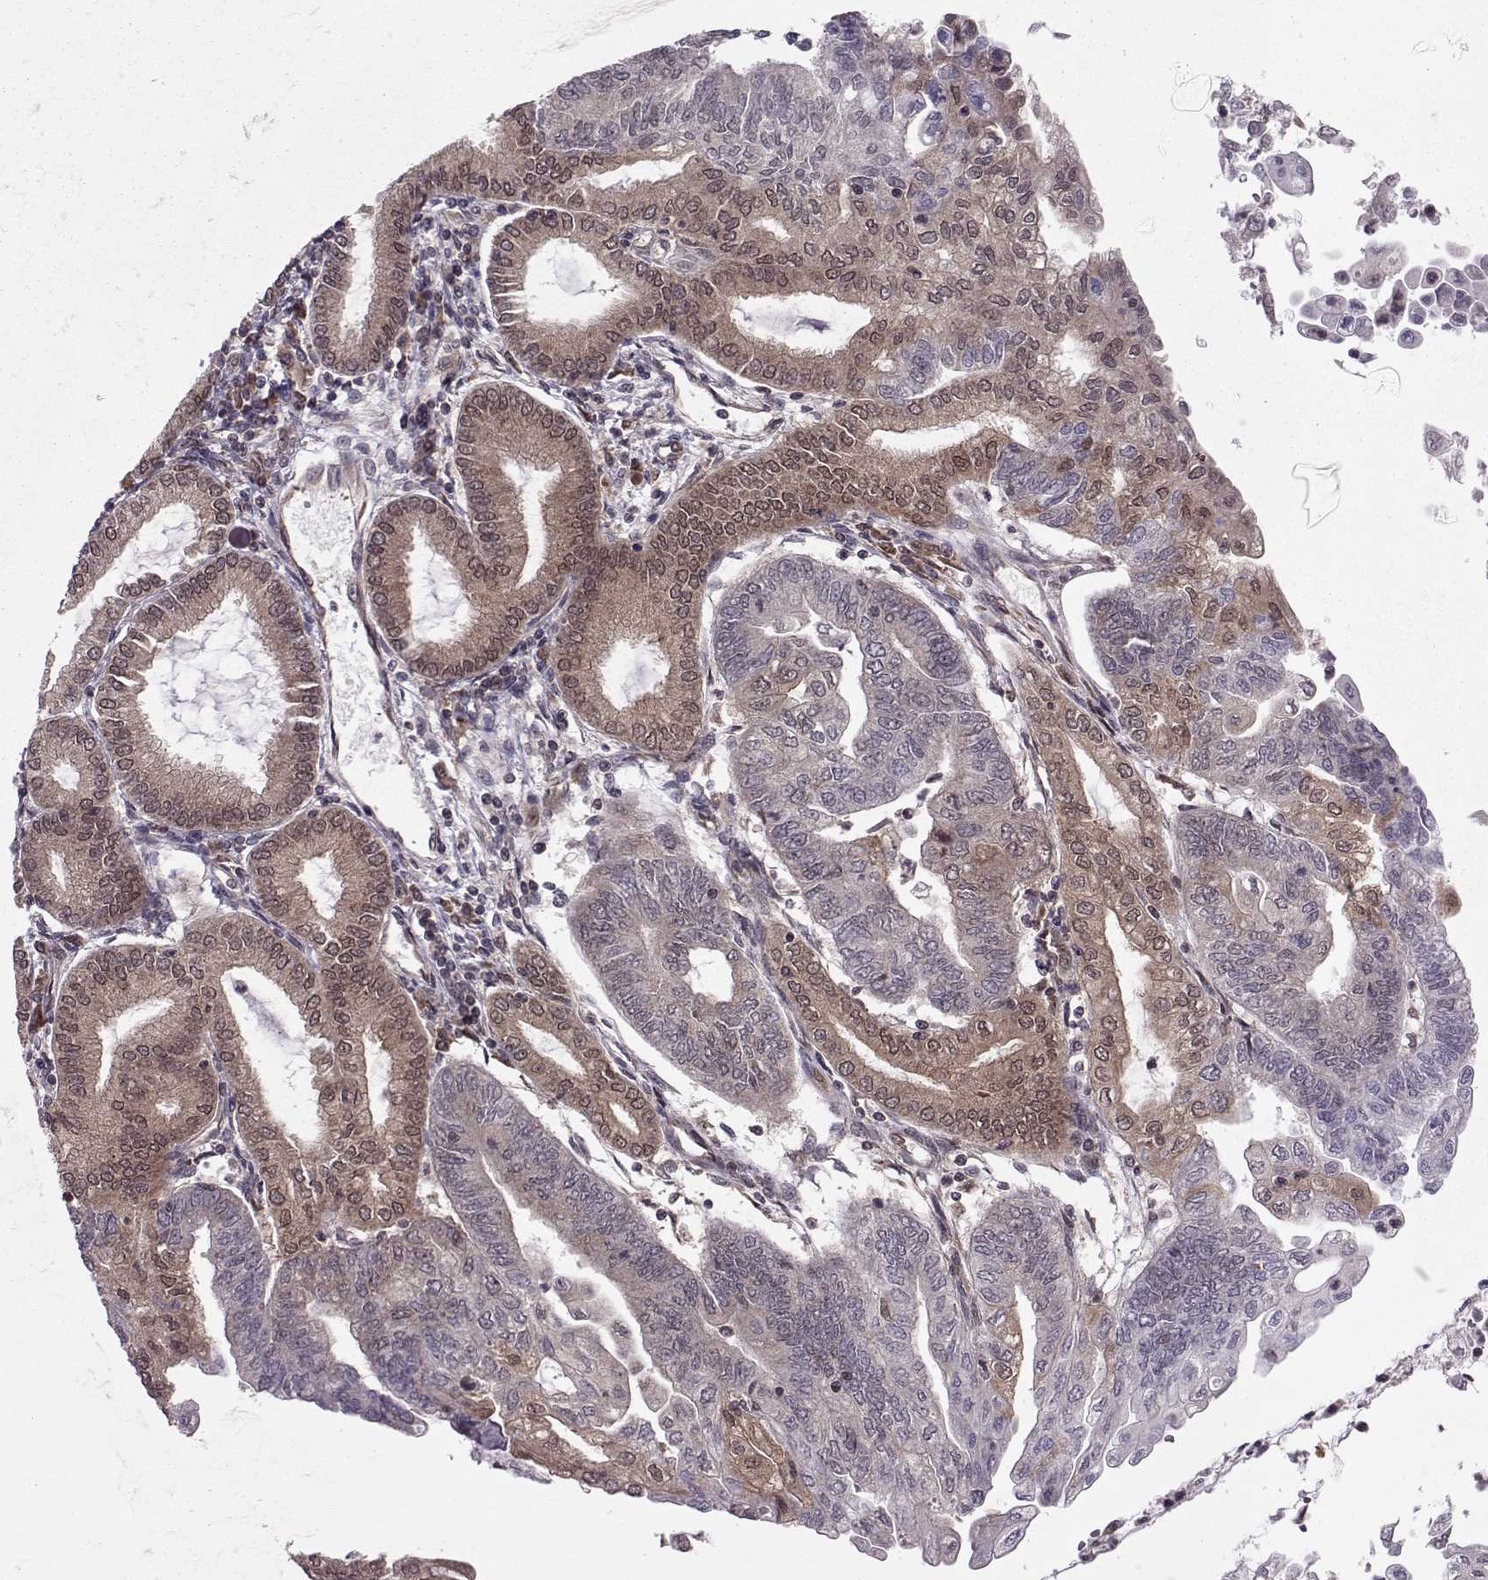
{"staining": {"intensity": "moderate", "quantity": "25%-75%", "location": "cytoplasmic/membranous"}, "tissue": "endometrial cancer", "cell_type": "Tumor cells", "image_type": "cancer", "snomed": [{"axis": "morphology", "description": "Adenocarcinoma, NOS"}, {"axis": "topography", "description": "Endometrium"}], "caption": "This image shows endometrial cancer stained with IHC to label a protein in brown. The cytoplasmic/membranous of tumor cells show moderate positivity for the protein. Nuclei are counter-stained blue.", "gene": "PPP2R2A", "patient": {"sex": "female", "age": 55}}